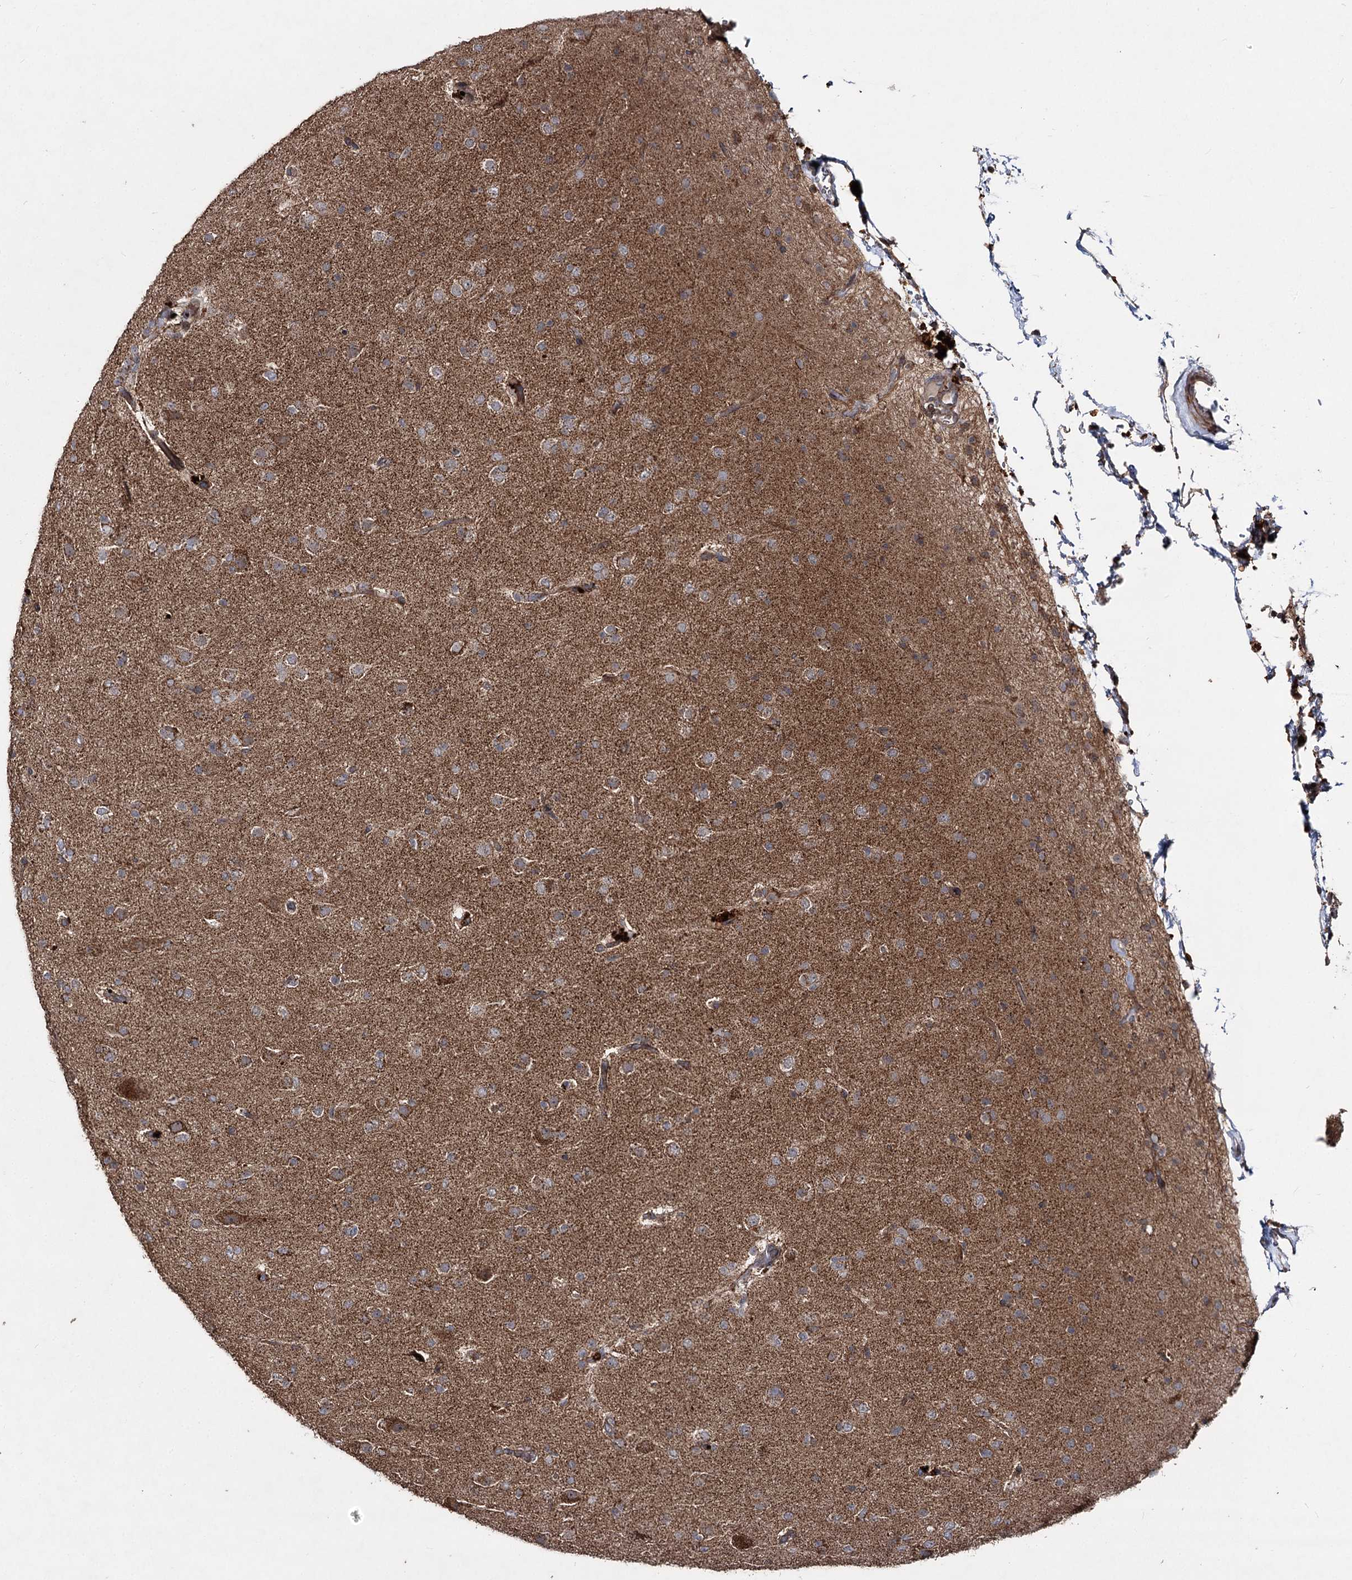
{"staining": {"intensity": "moderate", "quantity": "25%-75%", "location": "cytoplasmic/membranous"}, "tissue": "glioma", "cell_type": "Tumor cells", "image_type": "cancer", "snomed": [{"axis": "morphology", "description": "Glioma, malignant, Low grade"}, {"axis": "topography", "description": "Brain"}], "caption": "Glioma tissue displays moderate cytoplasmic/membranous positivity in about 25%-75% of tumor cells, visualized by immunohistochemistry.", "gene": "MINDY3", "patient": {"sex": "male", "age": 65}}